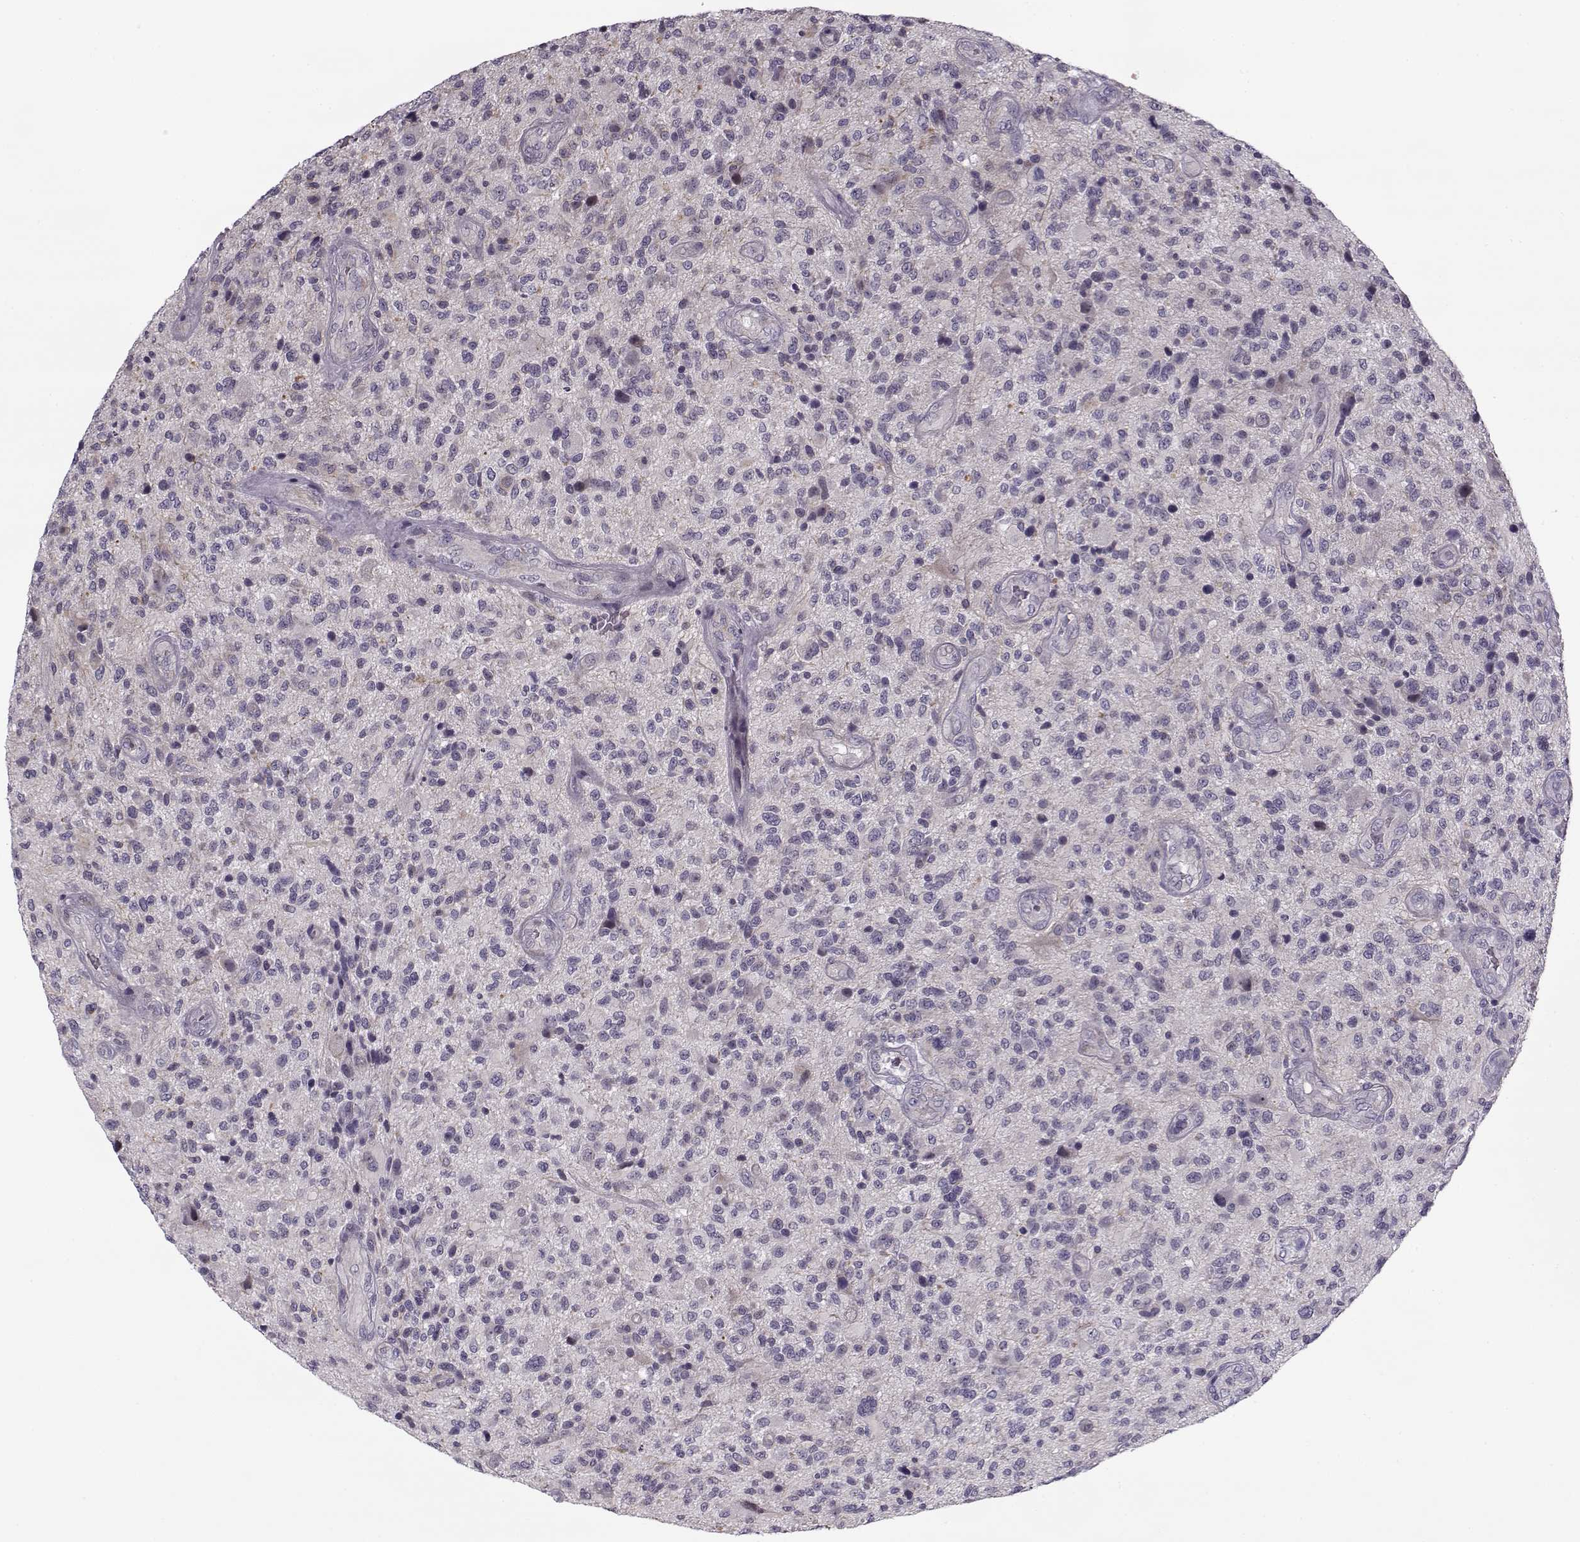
{"staining": {"intensity": "negative", "quantity": "none", "location": "none"}, "tissue": "glioma", "cell_type": "Tumor cells", "image_type": "cancer", "snomed": [{"axis": "morphology", "description": "Glioma, malignant, High grade"}, {"axis": "topography", "description": "Brain"}], "caption": "Photomicrograph shows no protein positivity in tumor cells of glioma tissue.", "gene": "PNMT", "patient": {"sex": "male", "age": 47}}